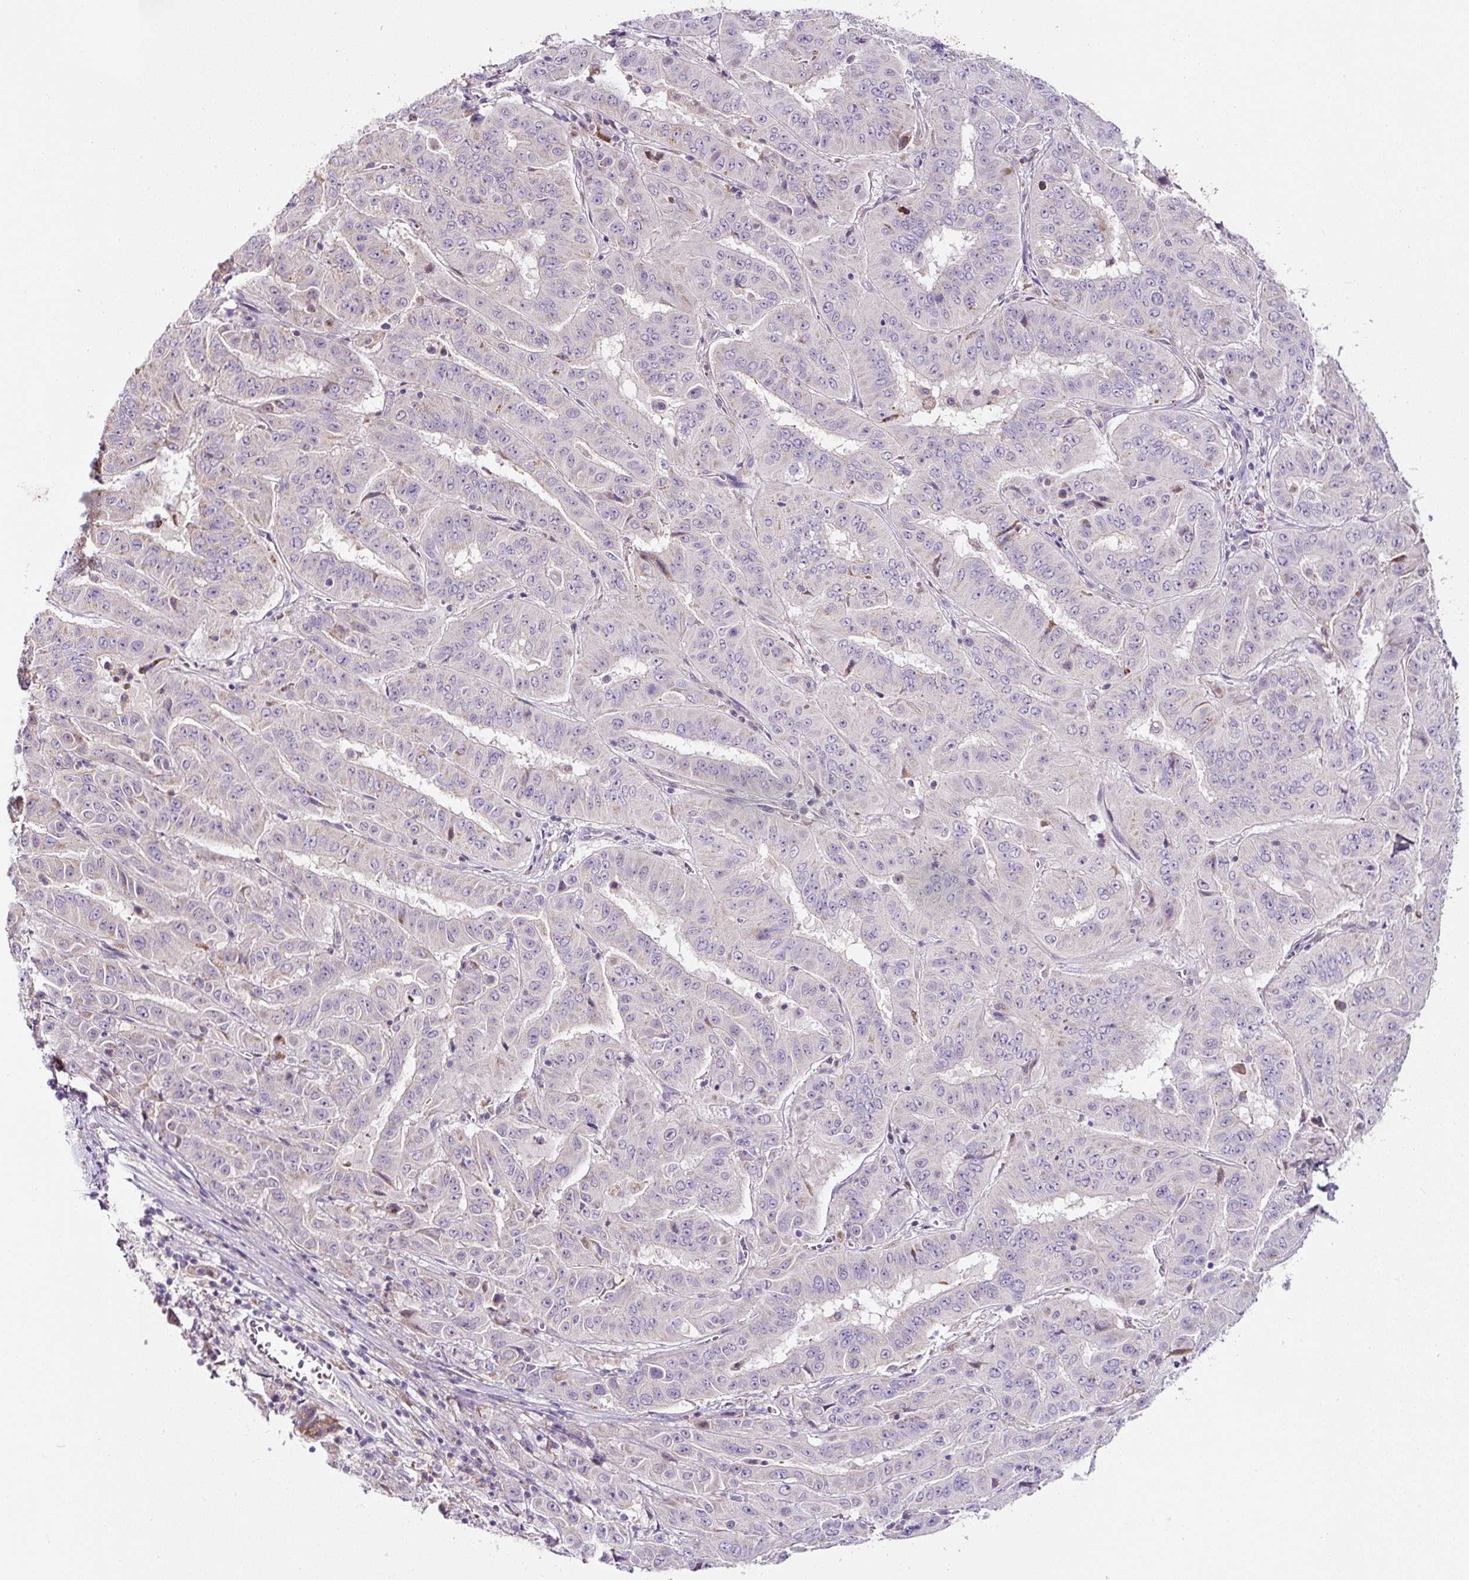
{"staining": {"intensity": "moderate", "quantity": "<25%", "location": "cytoplasmic/membranous"}, "tissue": "pancreatic cancer", "cell_type": "Tumor cells", "image_type": "cancer", "snomed": [{"axis": "morphology", "description": "Adenocarcinoma, NOS"}, {"axis": "topography", "description": "Pancreas"}], "caption": "A histopathology image showing moderate cytoplasmic/membranous positivity in approximately <25% of tumor cells in pancreatic cancer (adenocarcinoma), as visualized by brown immunohistochemical staining.", "gene": "HPS4", "patient": {"sex": "male", "age": 63}}